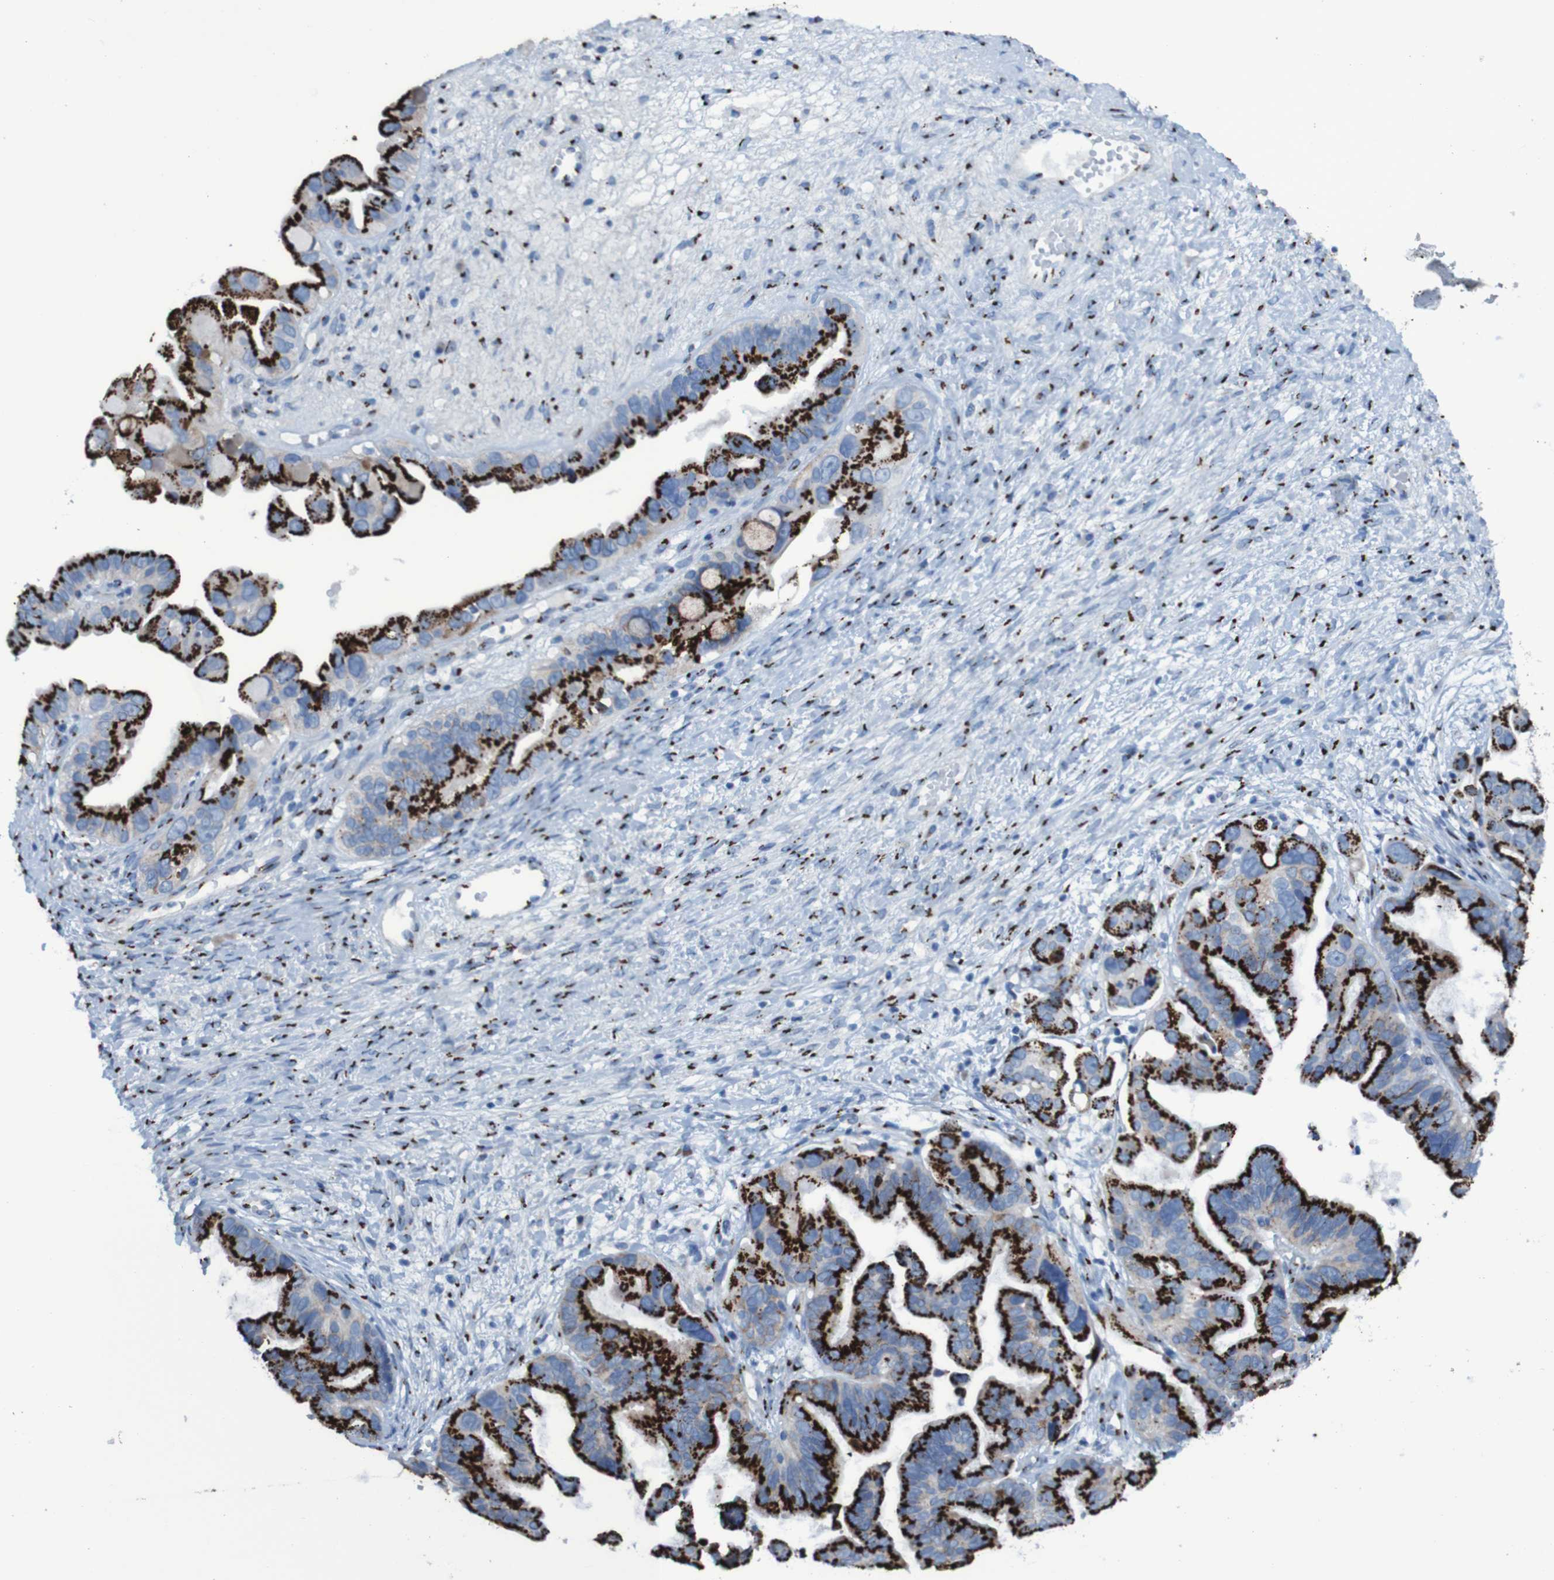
{"staining": {"intensity": "strong", "quantity": ">75%", "location": "cytoplasmic/membranous"}, "tissue": "ovarian cancer", "cell_type": "Tumor cells", "image_type": "cancer", "snomed": [{"axis": "morphology", "description": "Cystadenocarcinoma, serous, NOS"}, {"axis": "topography", "description": "Ovary"}], "caption": "DAB (3,3'-diaminobenzidine) immunohistochemical staining of human ovarian cancer demonstrates strong cytoplasmic/membranous protein expression in about >75% of tumor cells. (IHC, brightfield microscopy, high magnification).", "gene": "GOLM1", "patient": {"sex": "female", "age": 56}}